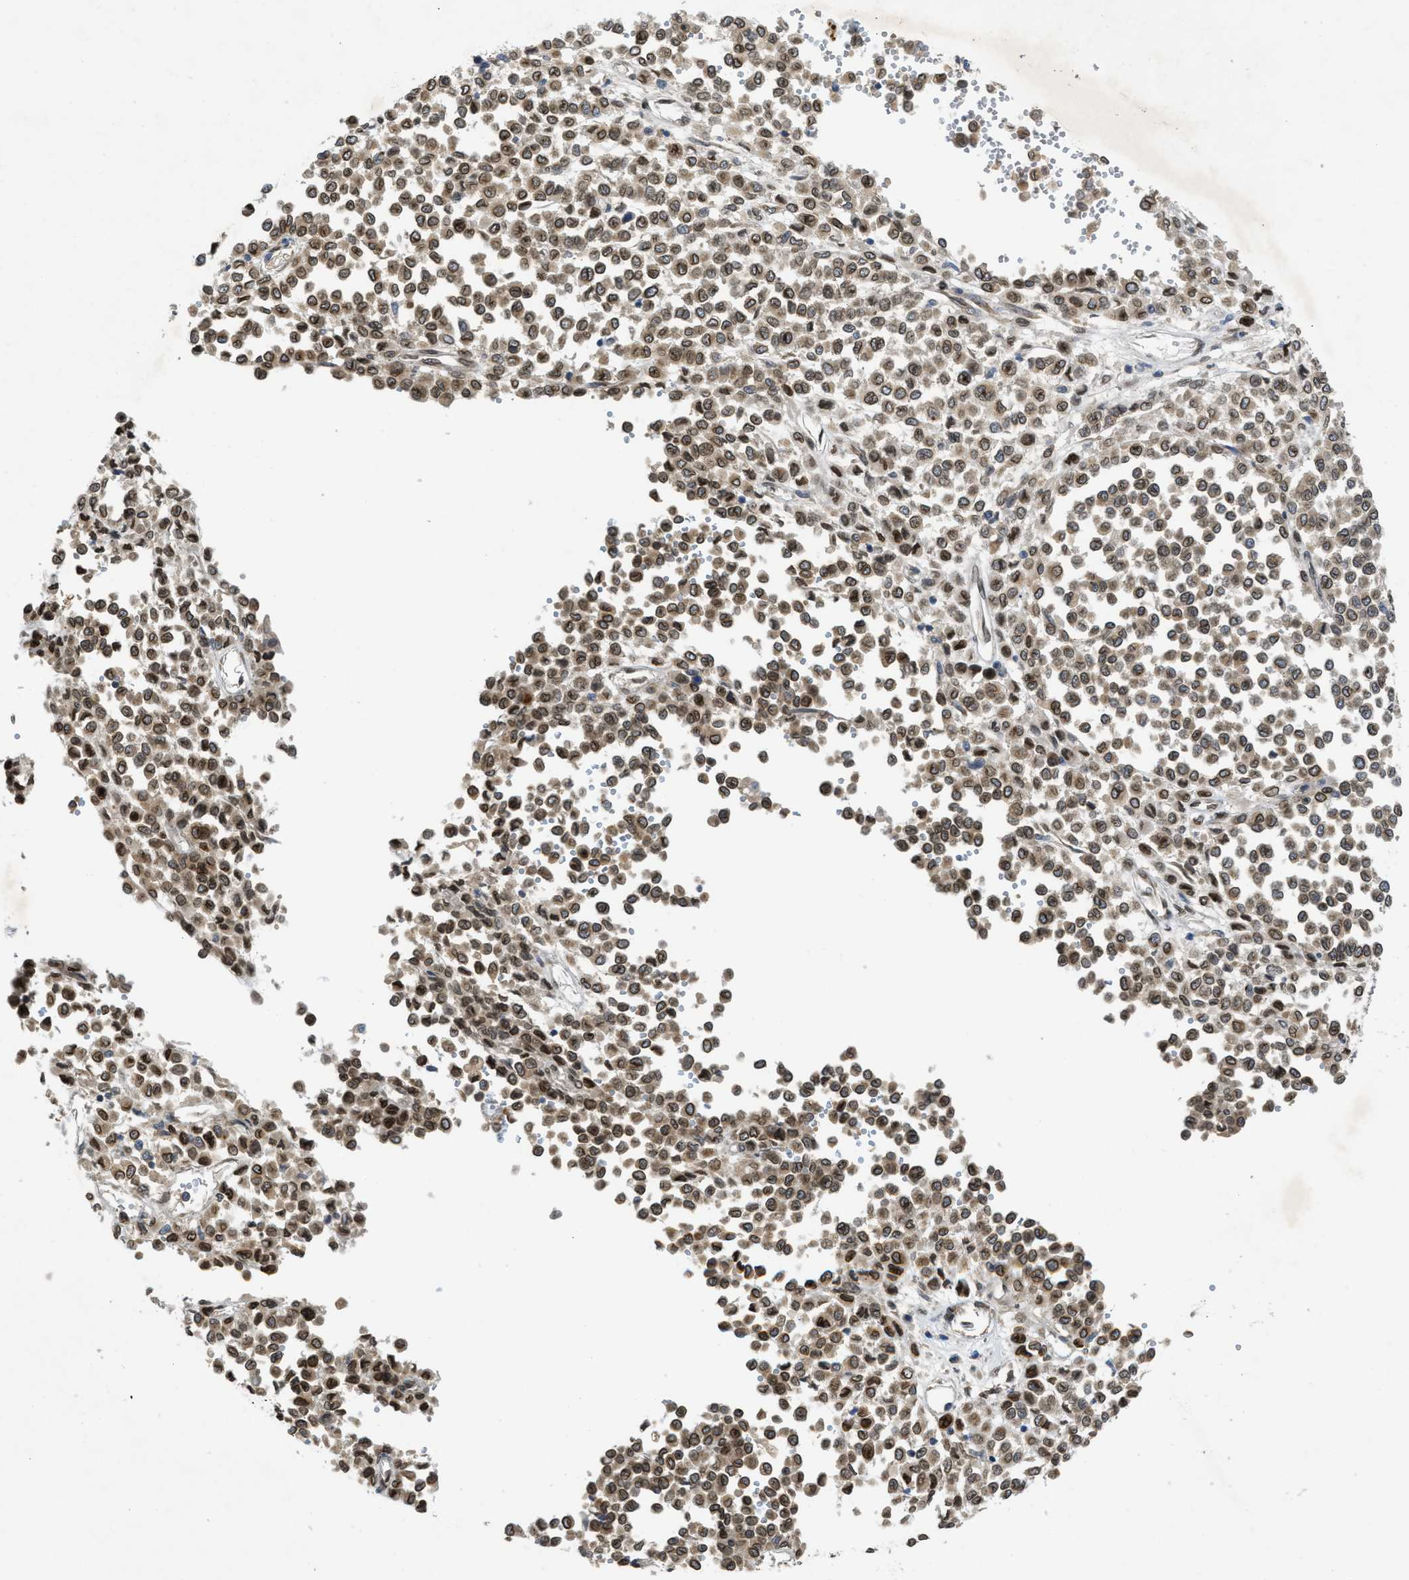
{"staining": {"intensity": "moderate", "quantity": ">75%", "location": "cytoplasmic/membranous,nuclear"}, "tissue": "melanoma", "cell_type": "Tumor cells", "image_type": "cancer", "snomed": [{"axis": "morphology", "description": "Malignant melanoma, Metastatic site"}, {"axis": "topography", "description": "Pancreas"}], "caption": "Malignant melanoma (metastatic site) was stained to show a protein in brown. There is medium levels of moderate cytoplasmic/membranous and nuclear staining in about >75% of tumor cells.", "gene": "EIF2AK3", "patient": {"sex": "female", "age": 30}}